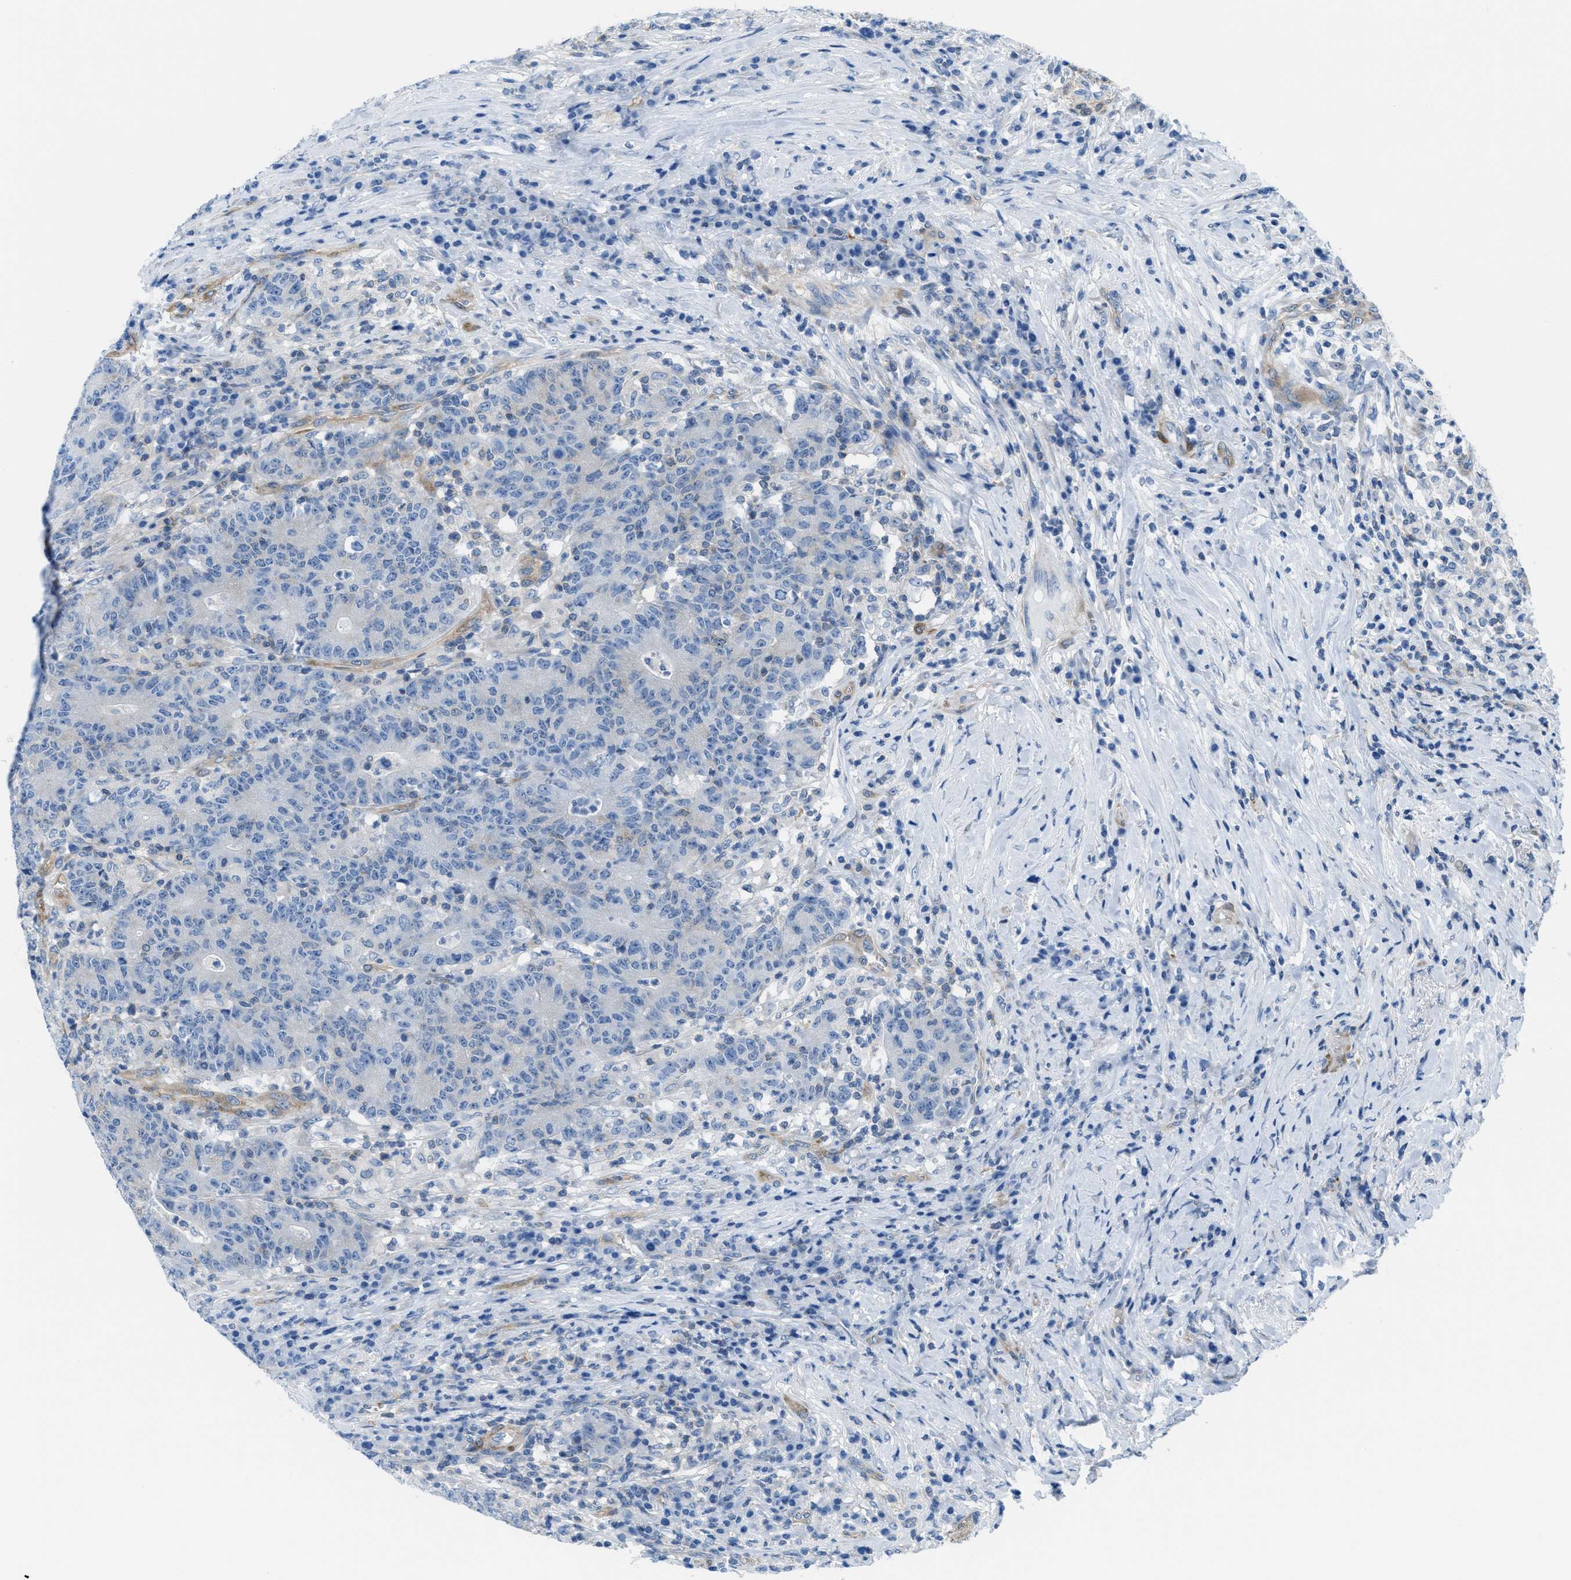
{"staining": {"intensity": "weak", "quantity": "<25%", "location": "cytoplasmic/membranous"}, "tissue": "colorectal cancer", "cell_type": "Tumor cells", "image_type": "cancer", "snomed": [{"axis": "morphology", "description": "Adenocarcinoma, NOS"}, {"axis": "topography", "description": "Colon"}], "caption": "The photomicrograph reveals no staining of tumor cells in colorectal cancer. The staining was performed using DAB to visualize the protein expression in brown, while the nuclei were stained in blue with hematoxylin (Magnification: 20x).", "gene": "MAPRE2", "patient": {"sex": "female", "age": 78}}